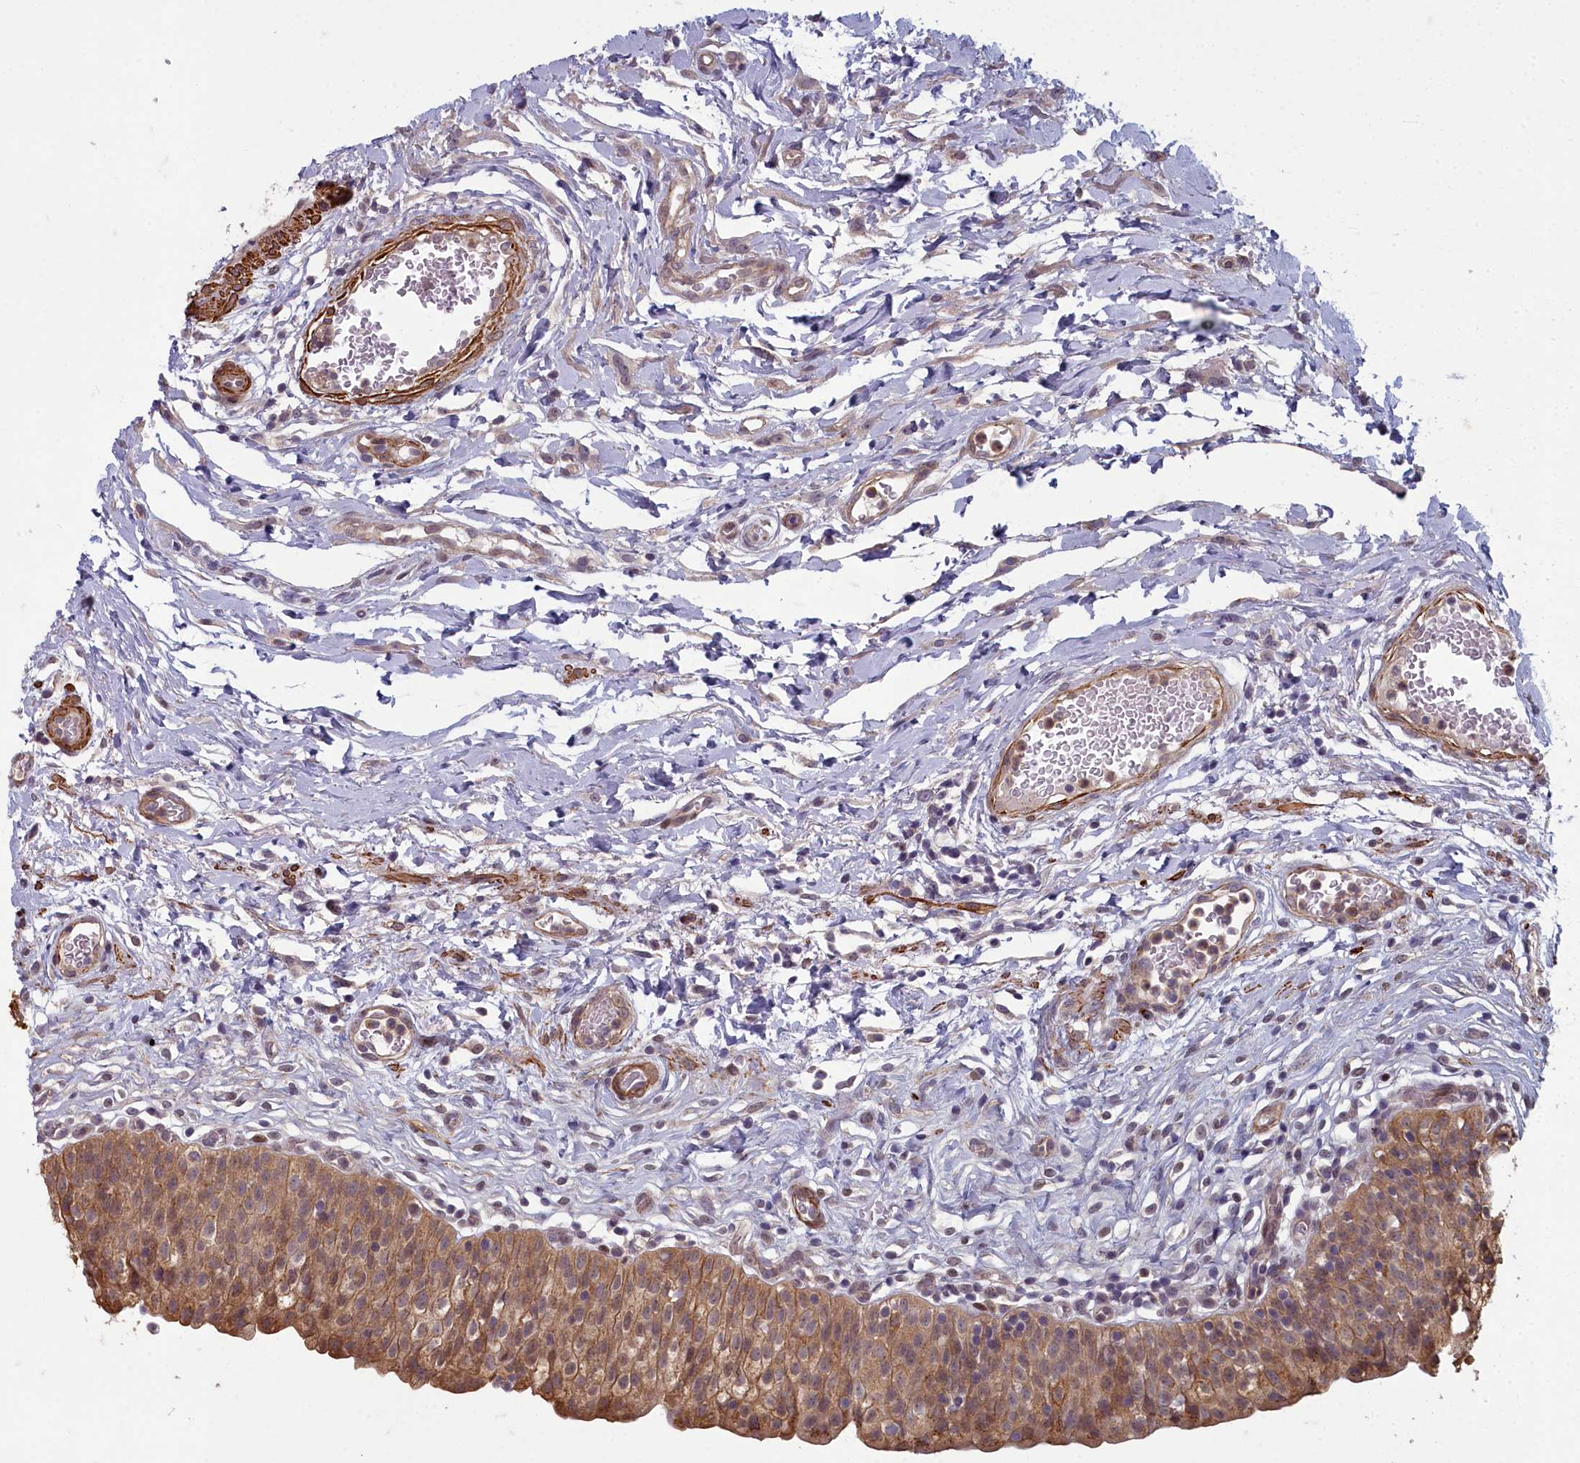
{"staining": {"intensity": "moderate", "quantity": ">75%", "location": "cytoplasmic/membranous,nuclear"}, "tissue": "urinary bladder", "cell_type": "Urothelial cells", "image_type": "normal", "snomed": [{"axis": "morphology", "description": "Normal tissue, NOS"}, {"axis": "topography", "description": "Urinary bladder"}], "caption": "An image showing moderate cytoplasmic/membranous,nuclear expression in about >75% of urothelial cells in unremarkable urinary bladder, as visualized by brown immunohistochemical staining.", "gene": "ZNF626", "patient": {"sex": "male", "age": 55}}